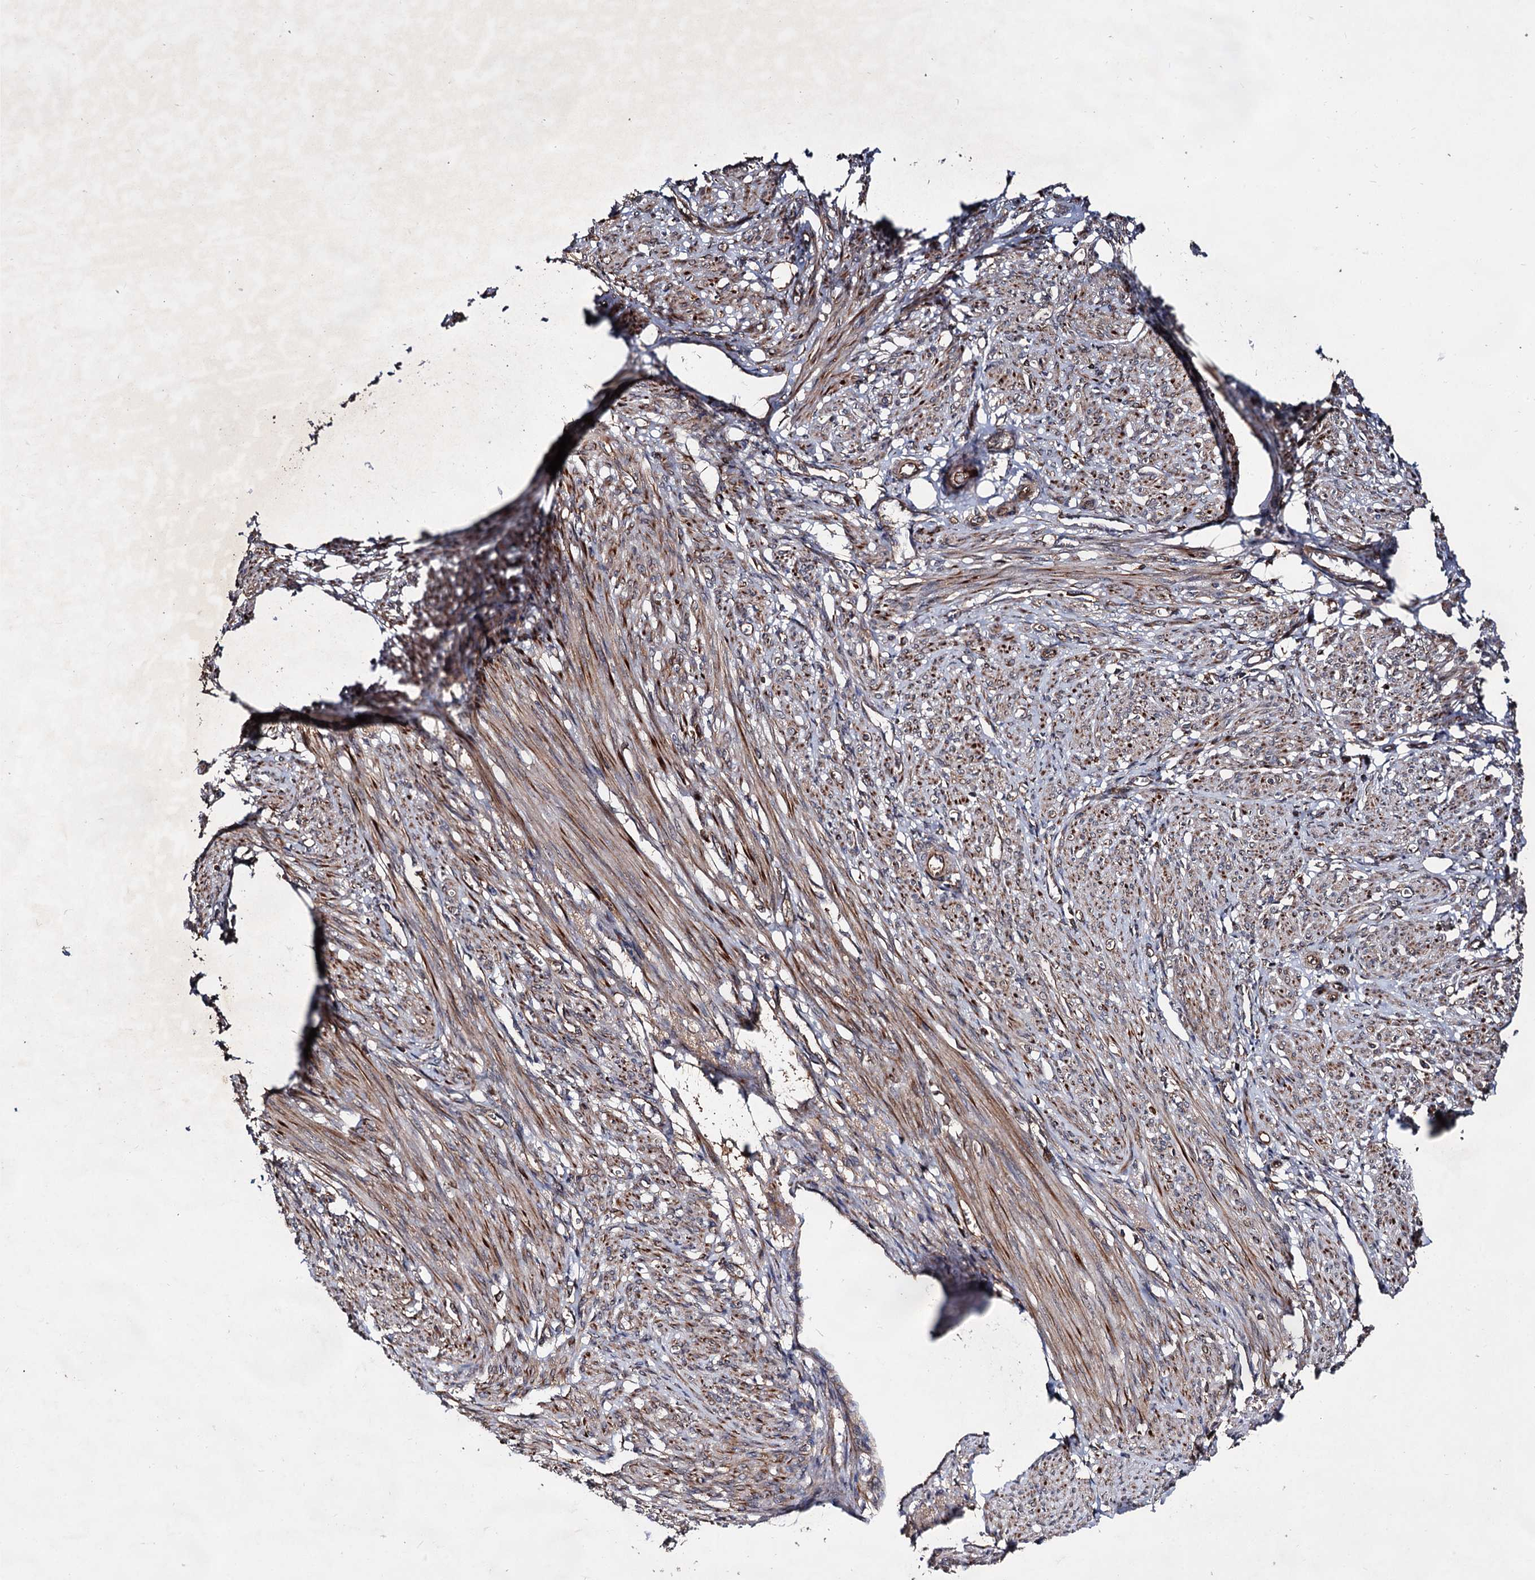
{"staining": {"intensity": "moderate", "quantity": "25%-75%", "location": "cytoplasmic/membranous"}, "tissue": "smooth muscle", "cell_type": "Smooth muscle cells", "image_type": "normal", "snomed": [{"axis": "morphology", "description": "Normal tissue, NOS"}, {"axis": "topography", "description": "Smooth muscle"}], "caption": "The image shows staining of benign smooth muscle, revealing moderate cytoplasmic/membranous protein positivity (brown color) within smooth muscle cells.", "gene": "TEX9", "patient": {"sex": "female", "age": 39}}